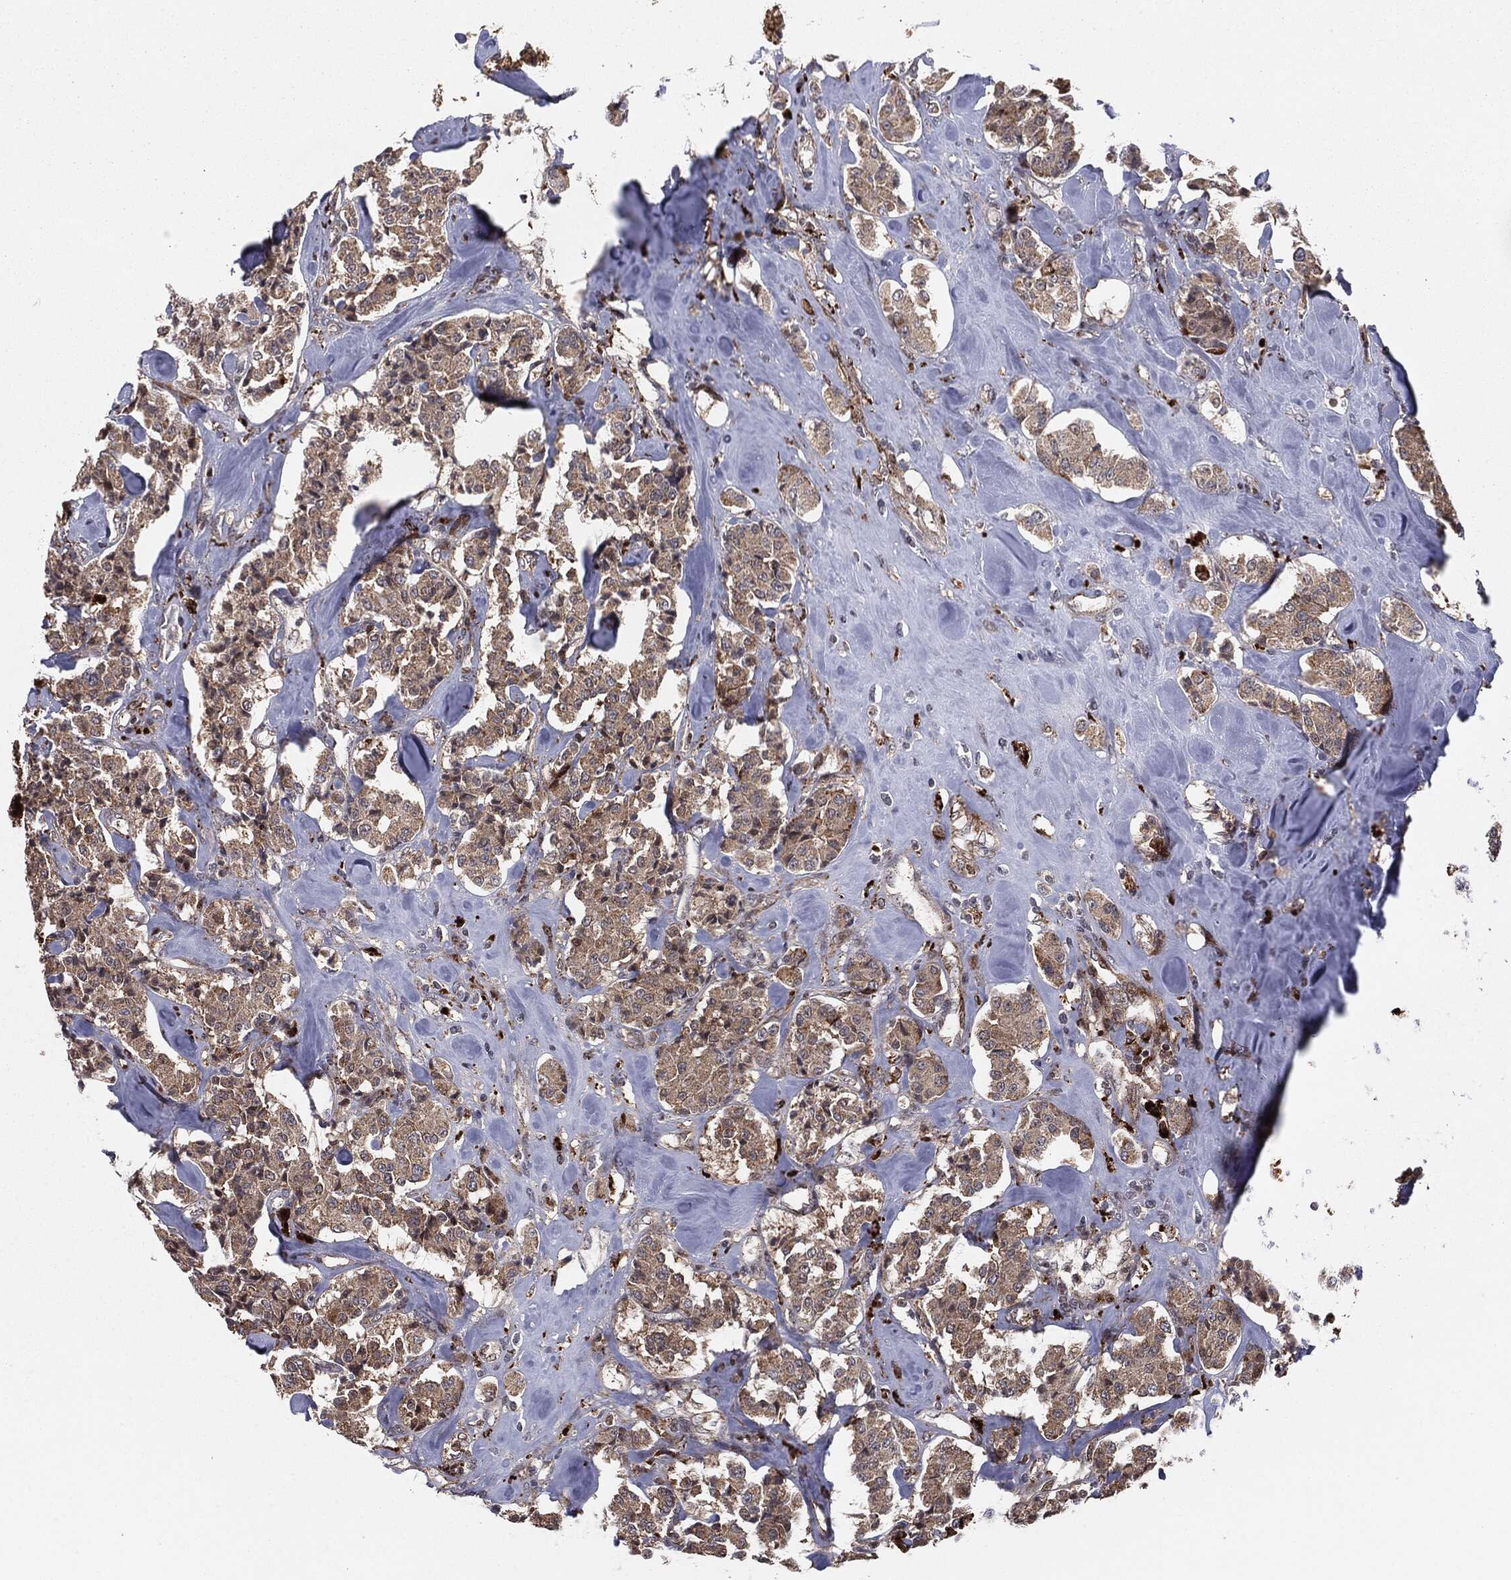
{"staining": {"intensity": "weak", "quantity": ">75%", "location": "cytoplasmic/membranous"}, "tissue": "carcinoid", "cell_type": "Tumor cells", "image_type": "cancer", "snomed": [{"axis": "morphology", "description": "Carcinoid, malignant, NOS"}, {"axis": "topography", "description": "Pancreas"}], "caption": "High-magnification brightfield microscopy of carcinoid stained with DAB (brown) and counterstained with hematoxylin (blue). tumor cells exhibit weak cytoplasmic/membranous expression is appreciated in approximately>75% of cells.", "gene": "PTEN", "patient": {"sex": "male", "age": 41}}